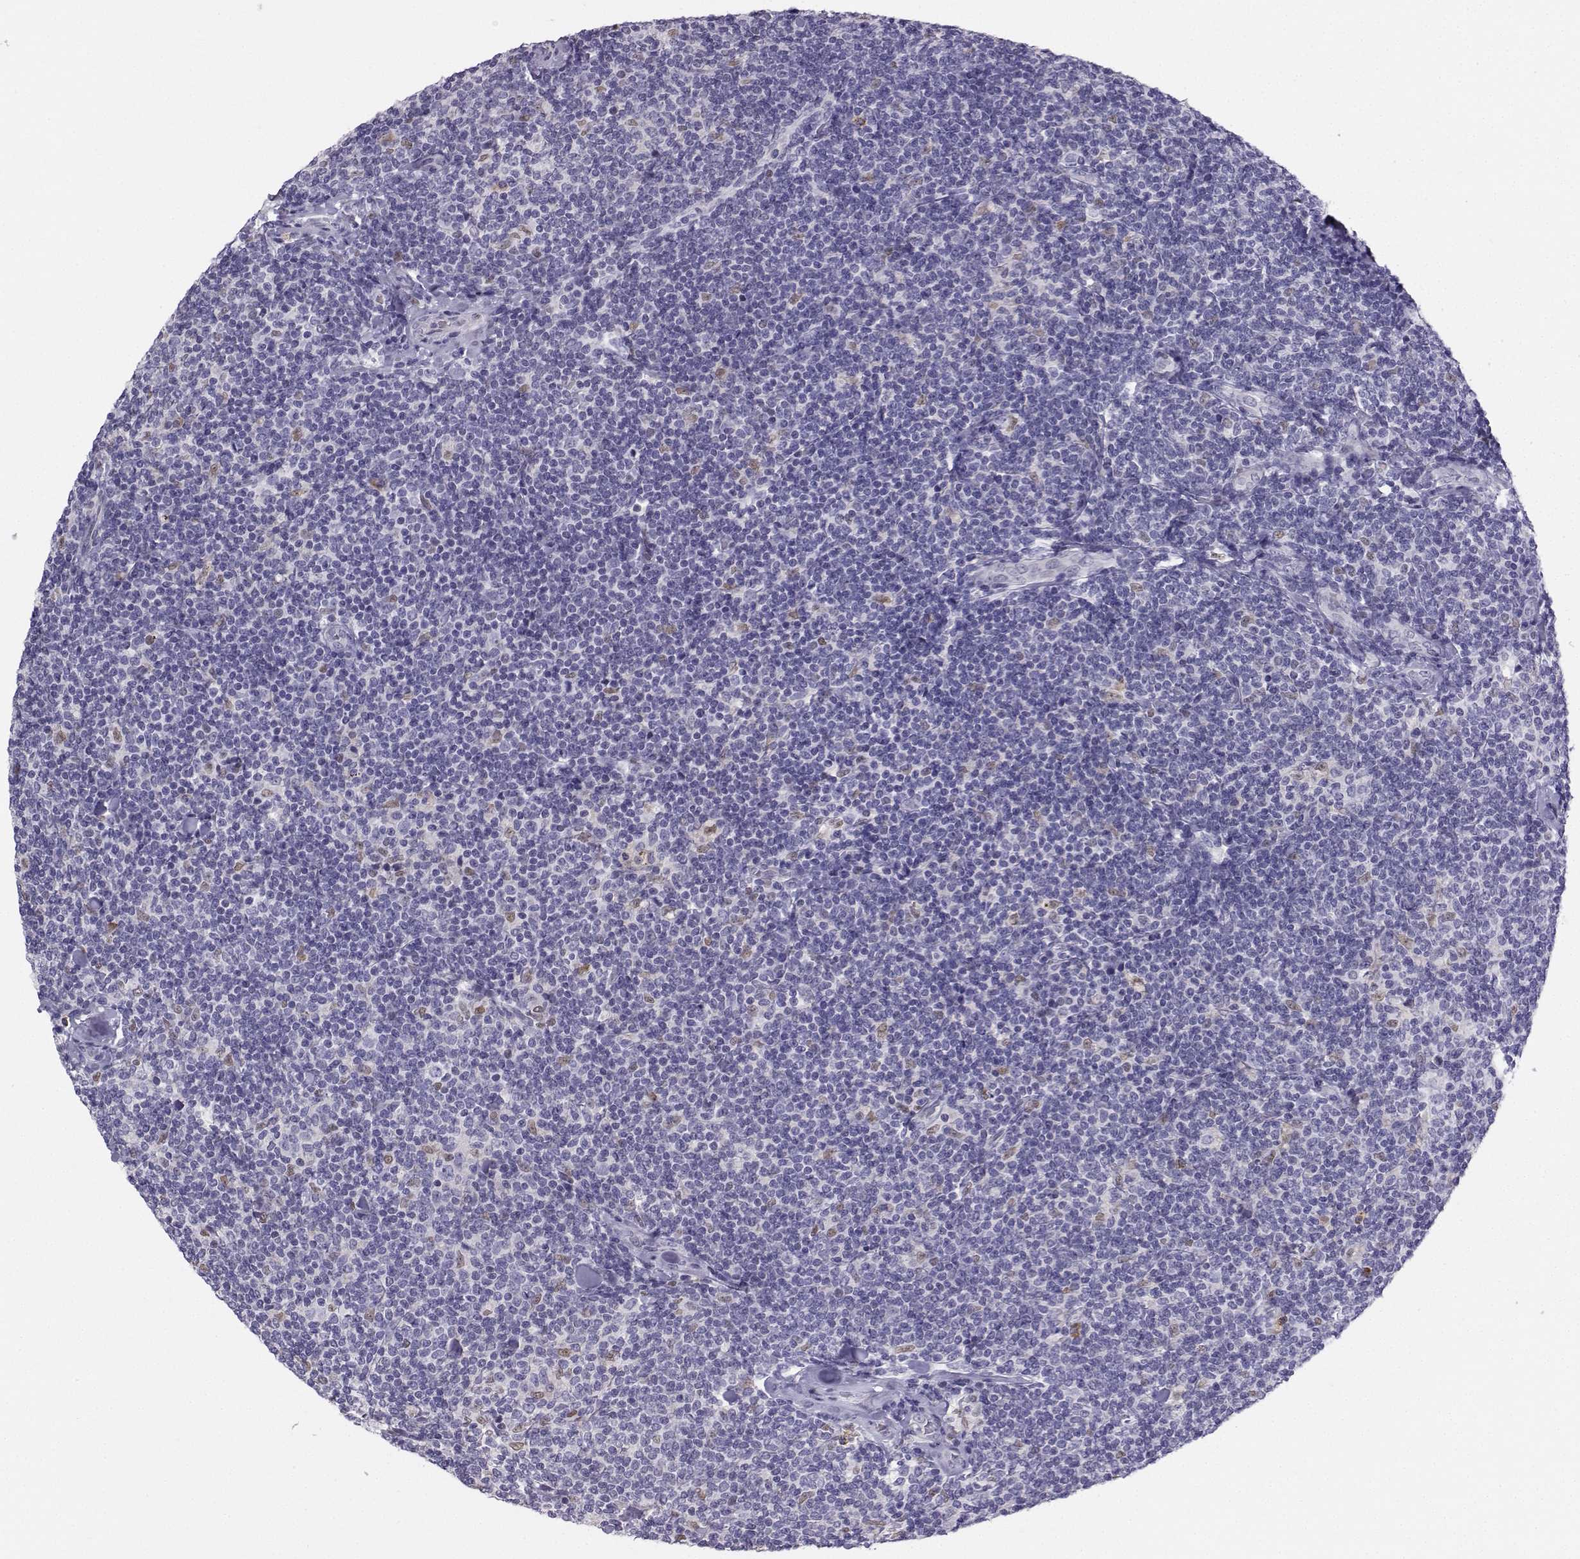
{"staining": {"intensity": "negative", "quantity": "none", "location": "none"}, "tissue": "lymphoma", "cell_type": "Tumor cells", "image_type": "cancer", "snomed": [{"axis": "morphology", "description": "Malignant lymphoma, non-Hodgkin's type, Low grade"}, {"axis": "topography", "description": "Lymph node"}], "caption": "Immunohistochemistry histopathology image of neoplastic tissue: lymphoma stained with DAB reveals no significant protein expression in tumor cells.", "gene": "DCLK3", "patient": {"sex": "female", "age": 56}}